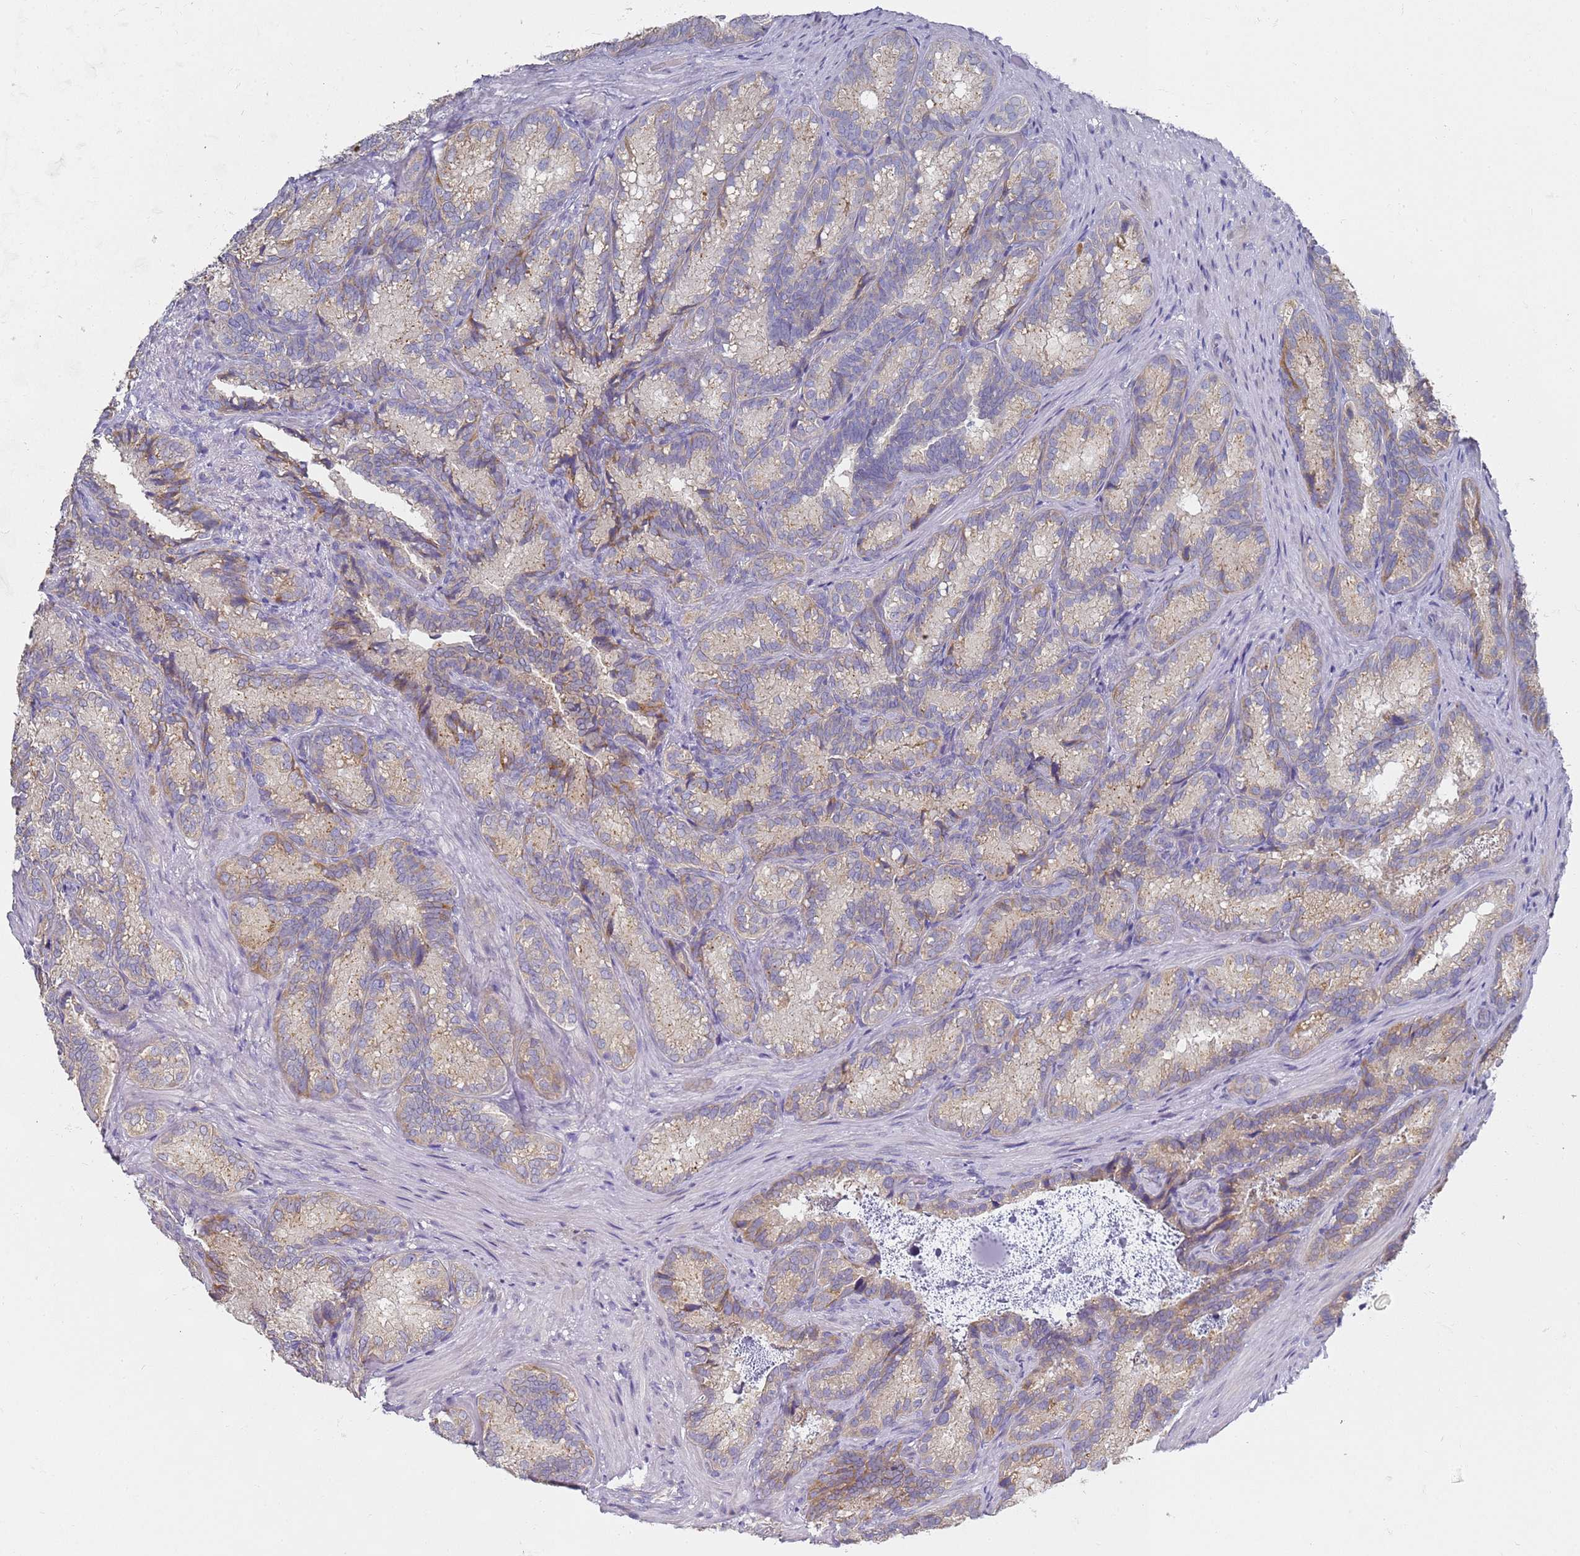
{"staining": {"intensity": "weak", "quantity": "25%-75%", "location": "cytoplasmic/membranous"}, "tissue": "seminal vesicle", "cell_type": "Glandular cells", "image_type": "normal", "snomed": [{"axis": "morphology", "description": "Normal tissue, NOS"}, {"axis": "topography", "description": "Seminal veicle"}], "caption": "Immunohistochemistry (IHC) of normal seminal vesicle shows low levels of weak cytoplasmic/membranous positivity in approximately 25%-75% of glandular cells.", "gene": "NPEPPS", "patient": {"sex": "male", "age": 58}}